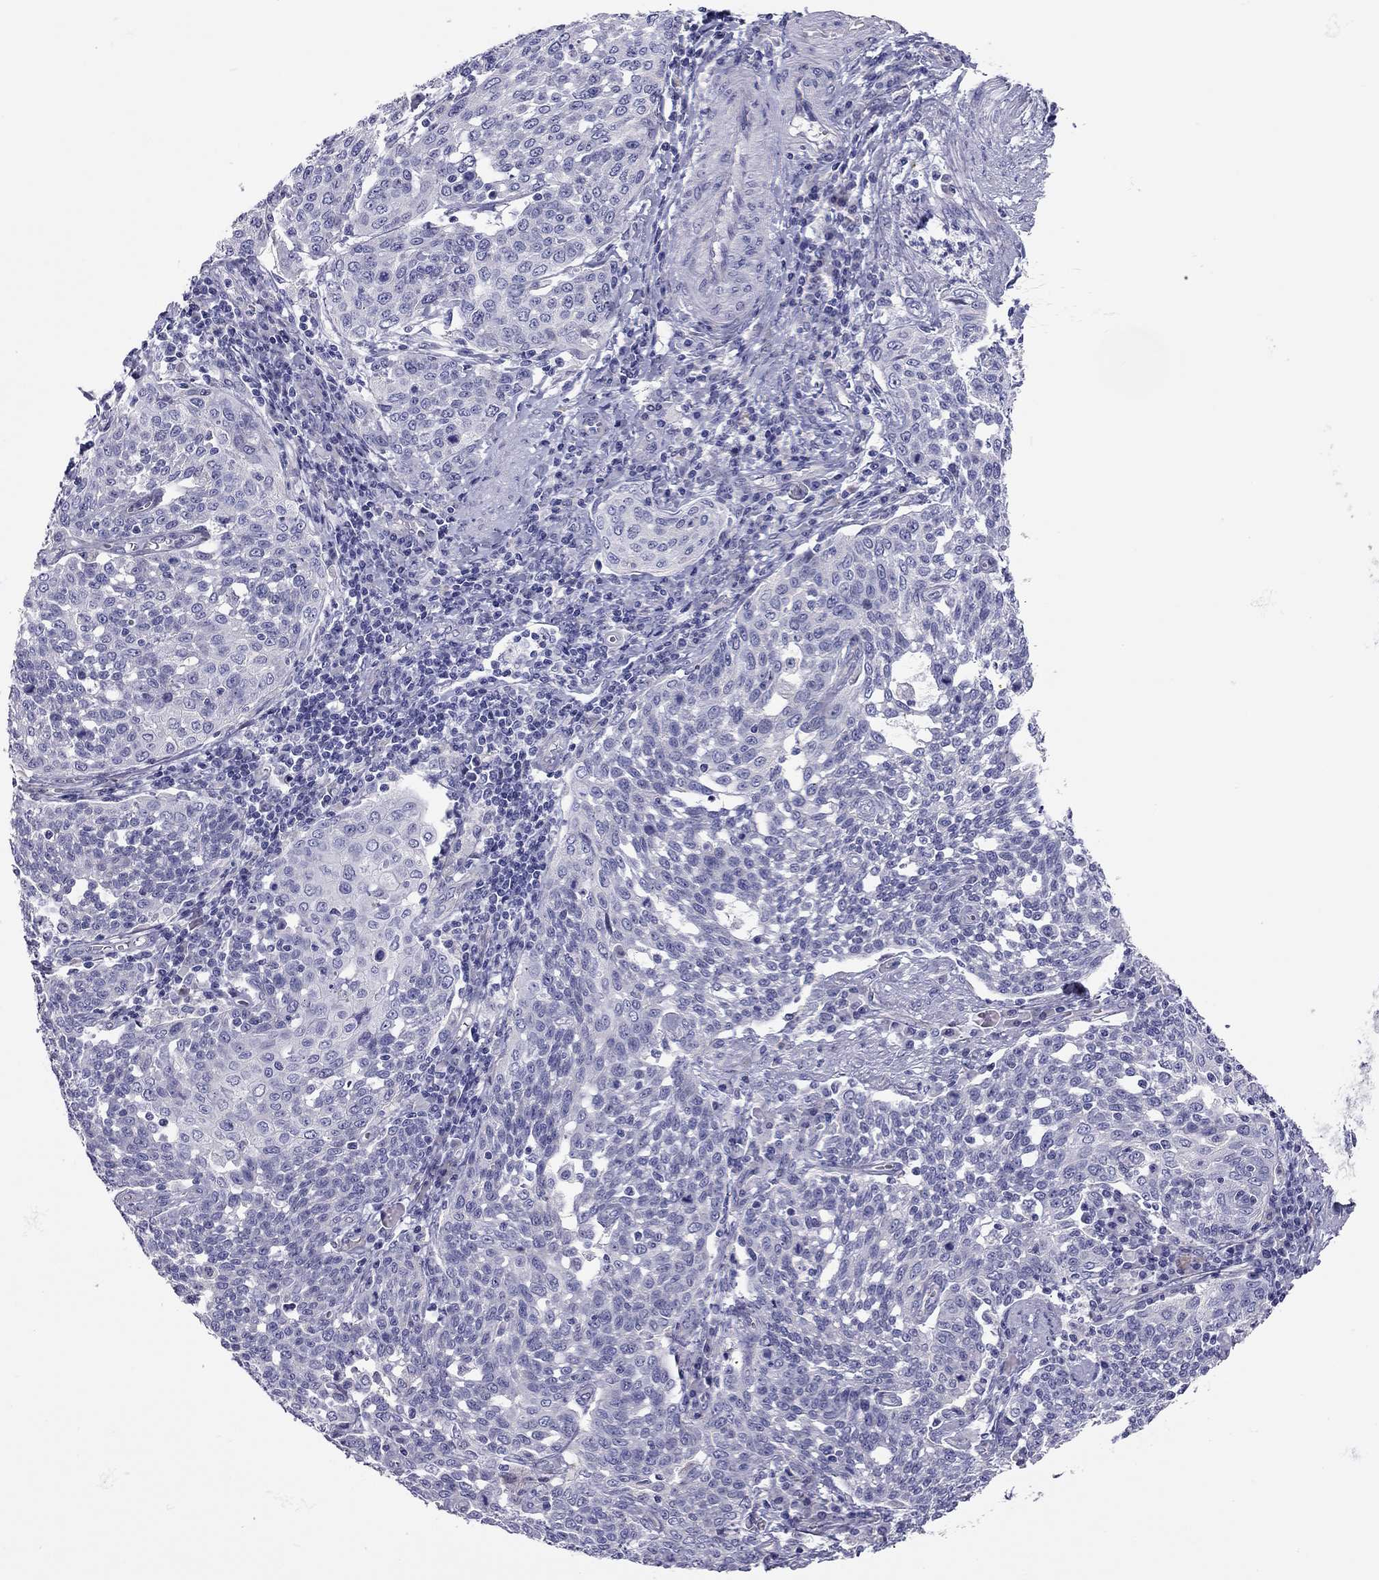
{"staining": {"intensity": "negative", "quantity": "none", "location": "none"}, "tissue": "cervical cancer", "cell_type": "Tumor cells", "image_type": "cancer", "snomed": [{"axis": "morphology", "description": "Squamous cell carcinoma, NOS"}, {"axis": "topography", "description": "Cervix"}], "caption": "High power microscopy image of an IHC image of squamous cell carcinoma (cervical), revealing no significant staining in tumor cells. (DAB (3,3'-diaminobenzidine) IHC with hematoxylin counter stain).", "gene": "SCARB1", "patient": {"sex": "female", "age": 34}}